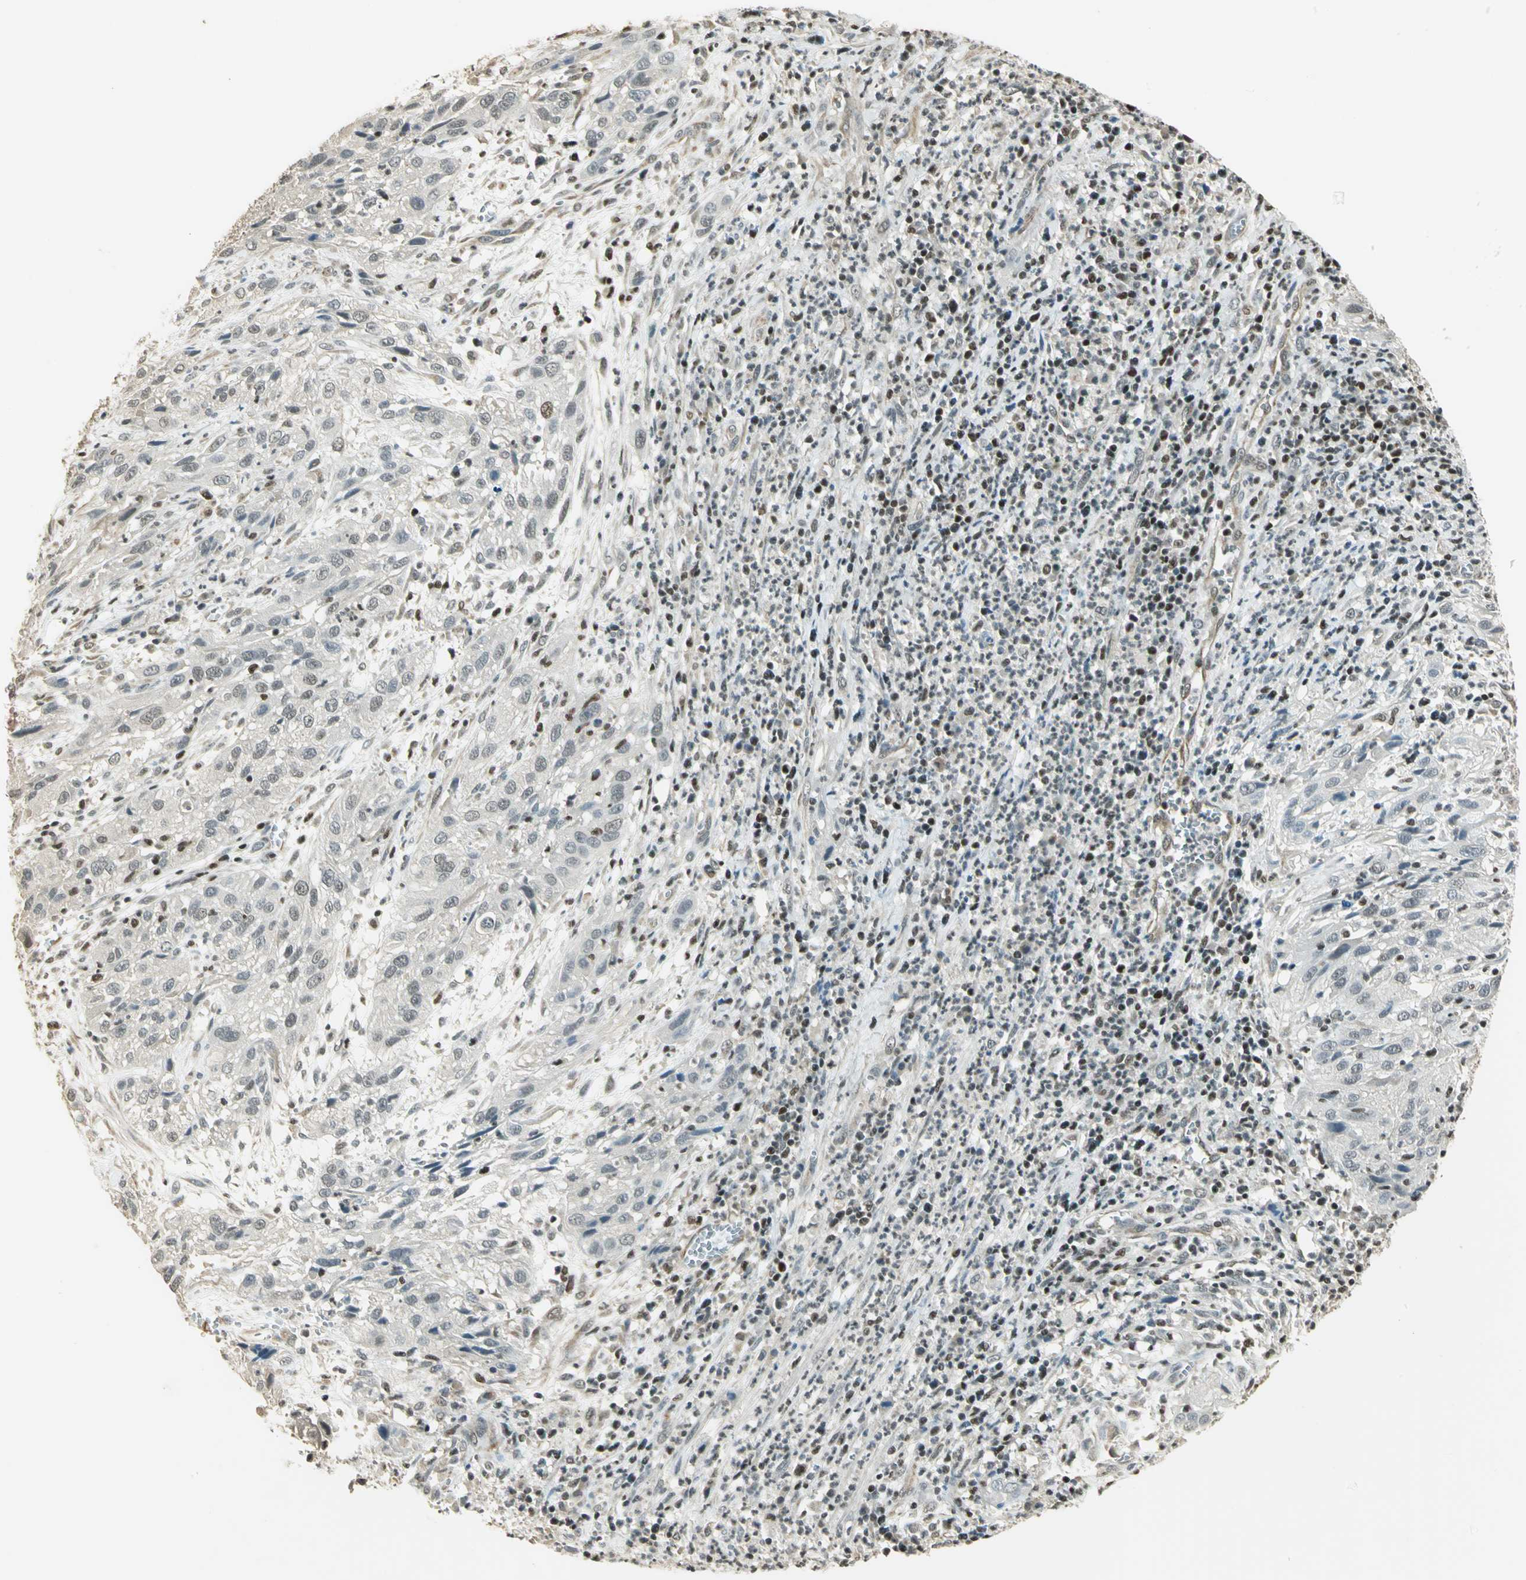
{"staining": {"intensity": "negative", "quantity": "none", "location": "none"}, "tissue": "cervical cancer", "cell_type": "Tumor cells", "image_type": "cancer", "snomed": [{"axis": "morphology", "description": "Squamous cell carcinoma, NOS"}, {"axis": "topography", "description": "Cervix"}], "caption": "Immunohistochemistry (IHC) photomicrograph of neoplastic tissue: human cervical squamous cell carcinoma stained with DAB (3,3'-diaminobenzidine) reveals no significant protein expression in tumor cells.", "gene": "ELF1", "patient": {"sex": "female", "age": 32}}